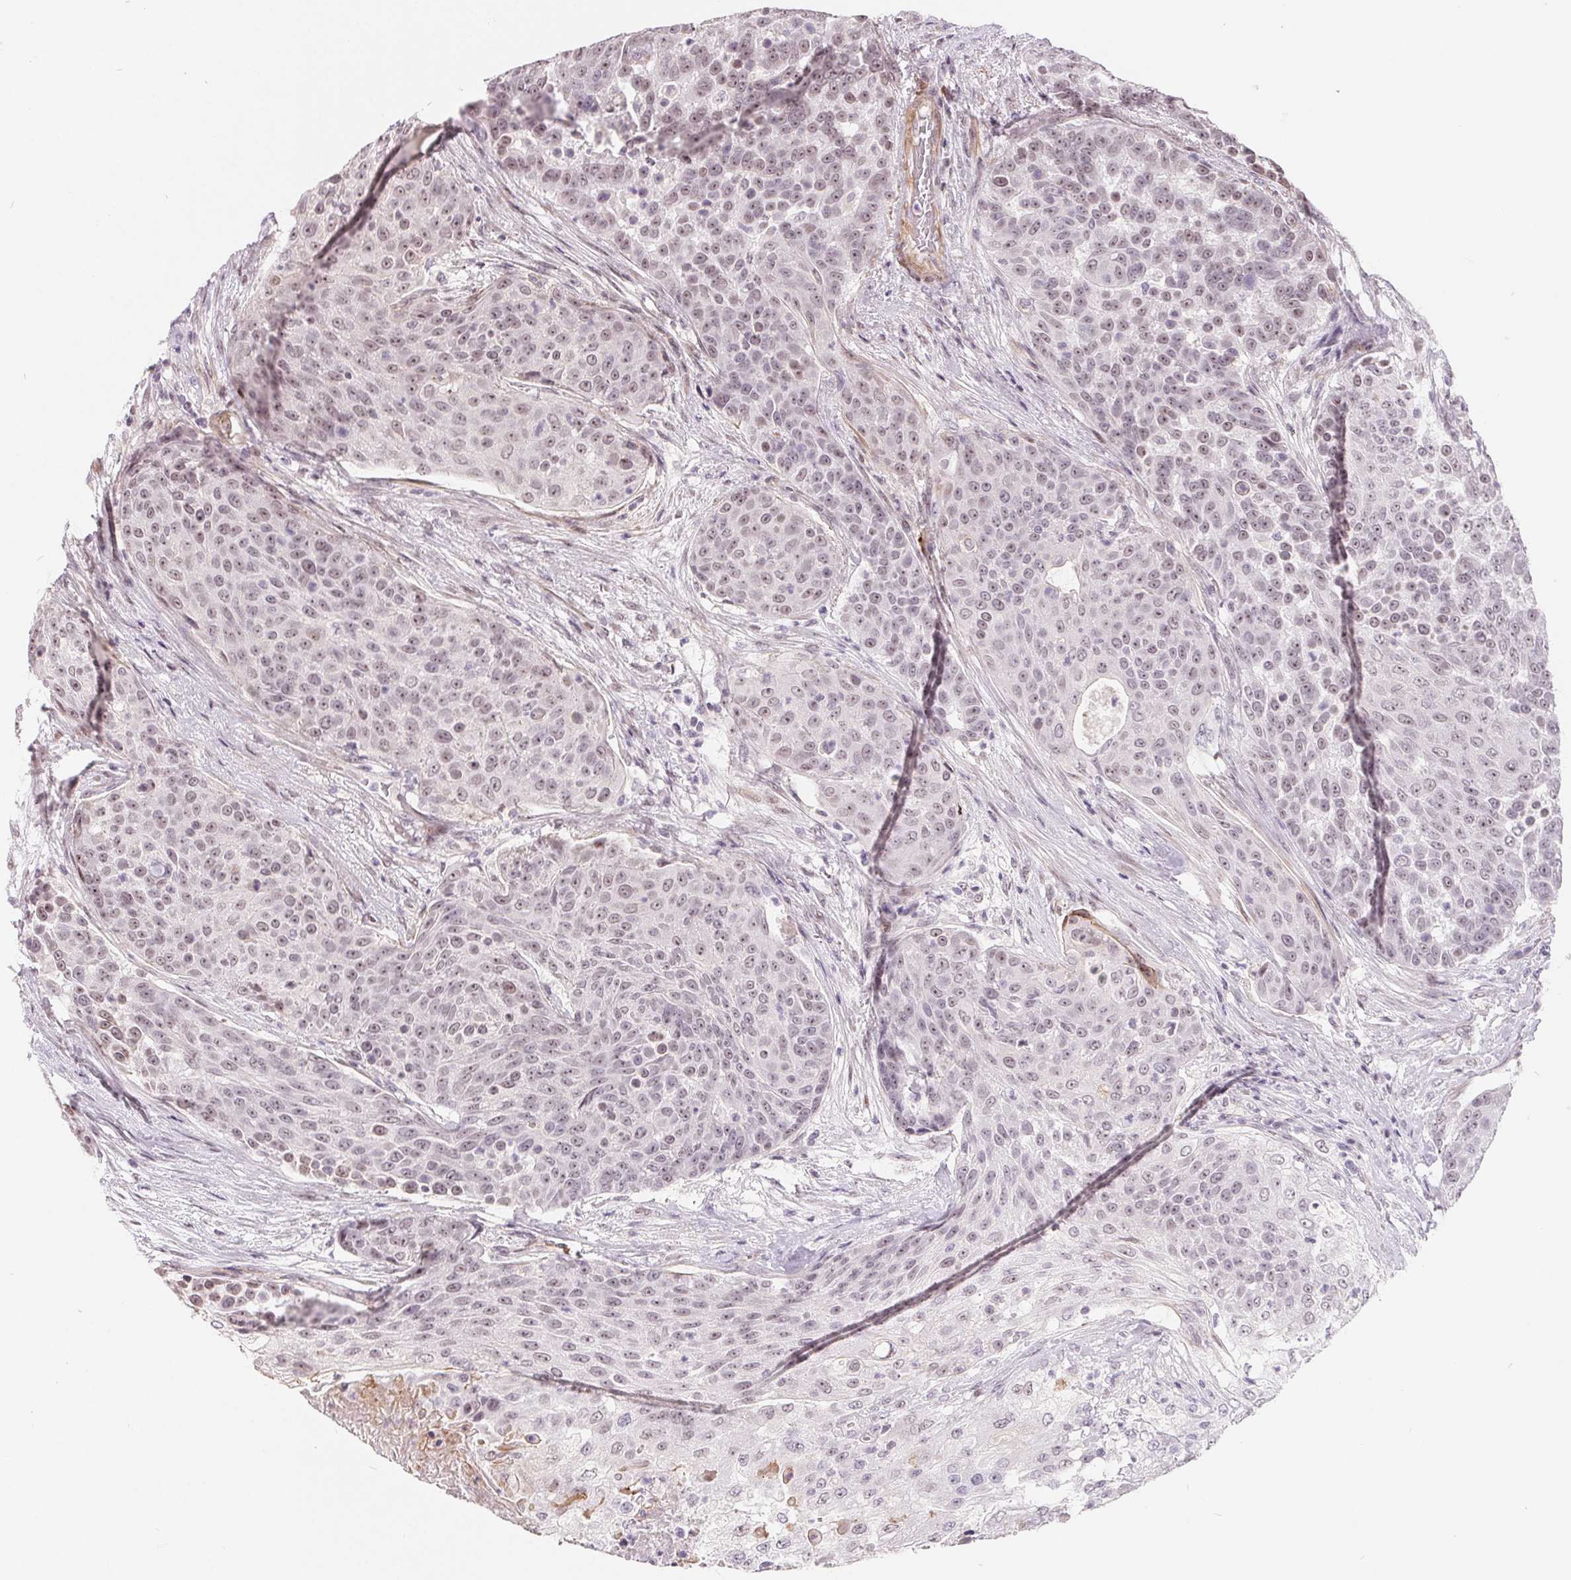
{"staining": {"intensity": "weak", "quantity": "<25%", "location": "nuclear"}, "tissue": "urothelial cancer", "cell_type": "Tumor cells", "image_type": "cancer", "snomed": [{"axis": "morphology", "description": "Urothelial carcinoma, High grade"}, {"axis": "topography", "description": "Urinary bladder"}], "caption": "Immunohistochemistry (IHC) photomicrograph of human urothelial cancer stained for a protein (brown), which displays no positivity in tumor cells. The staining was performed using DAB (3,3'-diaminobenzidine) to visualize the protein expression in brown, while the nuclei were stained in blue with hematoxylin (Magnification: 20x).", "gene": "NRG2", "patient": {"sex": "female", "age": 63}}